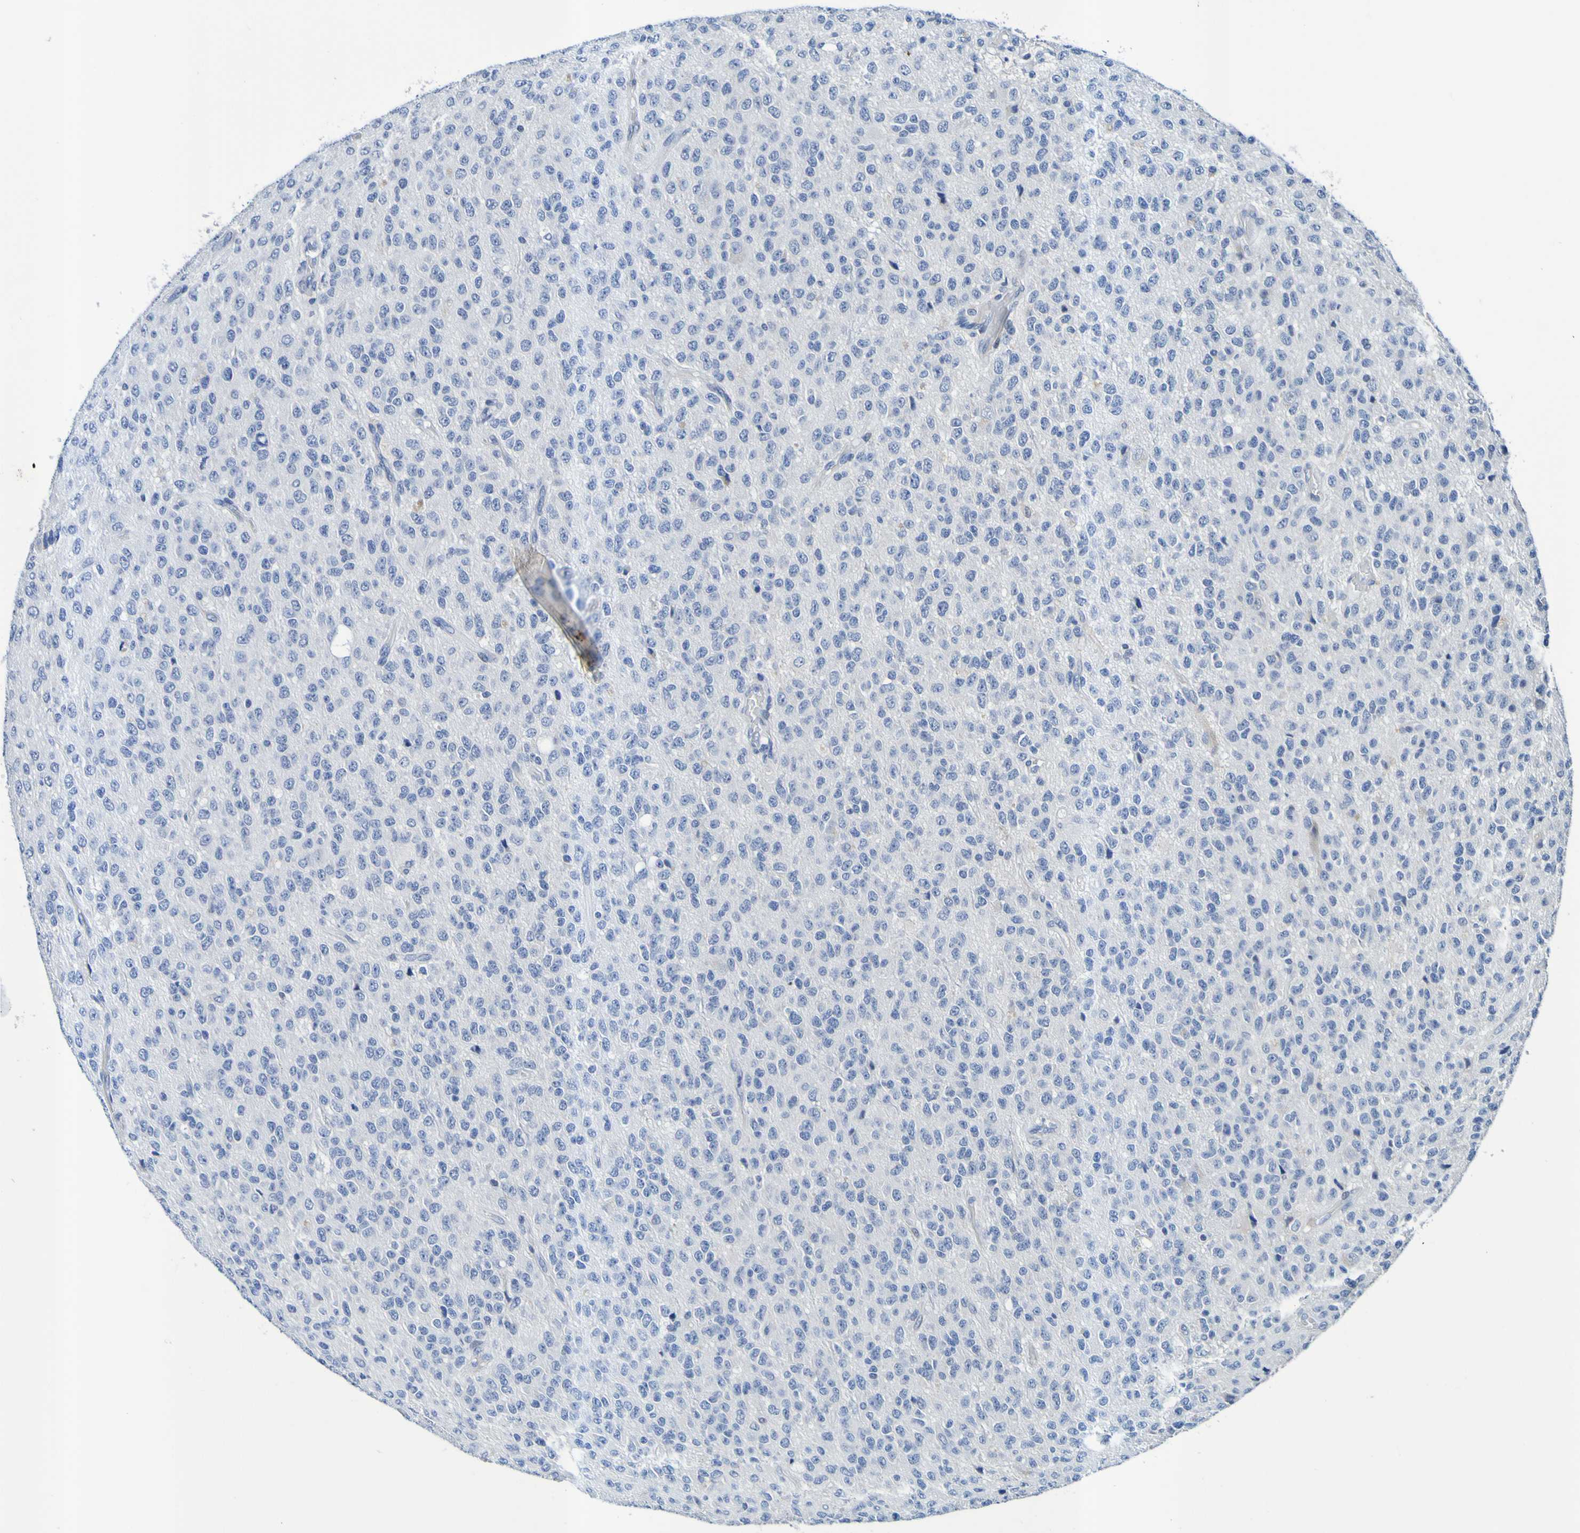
{"staining": {"intensity": "negative", "quantity": "none", "location": "none"}, "tissue": "glioma", "cell_type": "Tumor cells", "image_type": "cancer", "snomed": [{"axis": "morphology", "description": "Glioma, malignant, High grade"}, {"axis": "topography", "description": "pancreas cauda"}], "caption": "There is no significant expression in tumor cells of glioma.", "gene": "VMA21", "patient": {"sex": "male", "age": 60}}